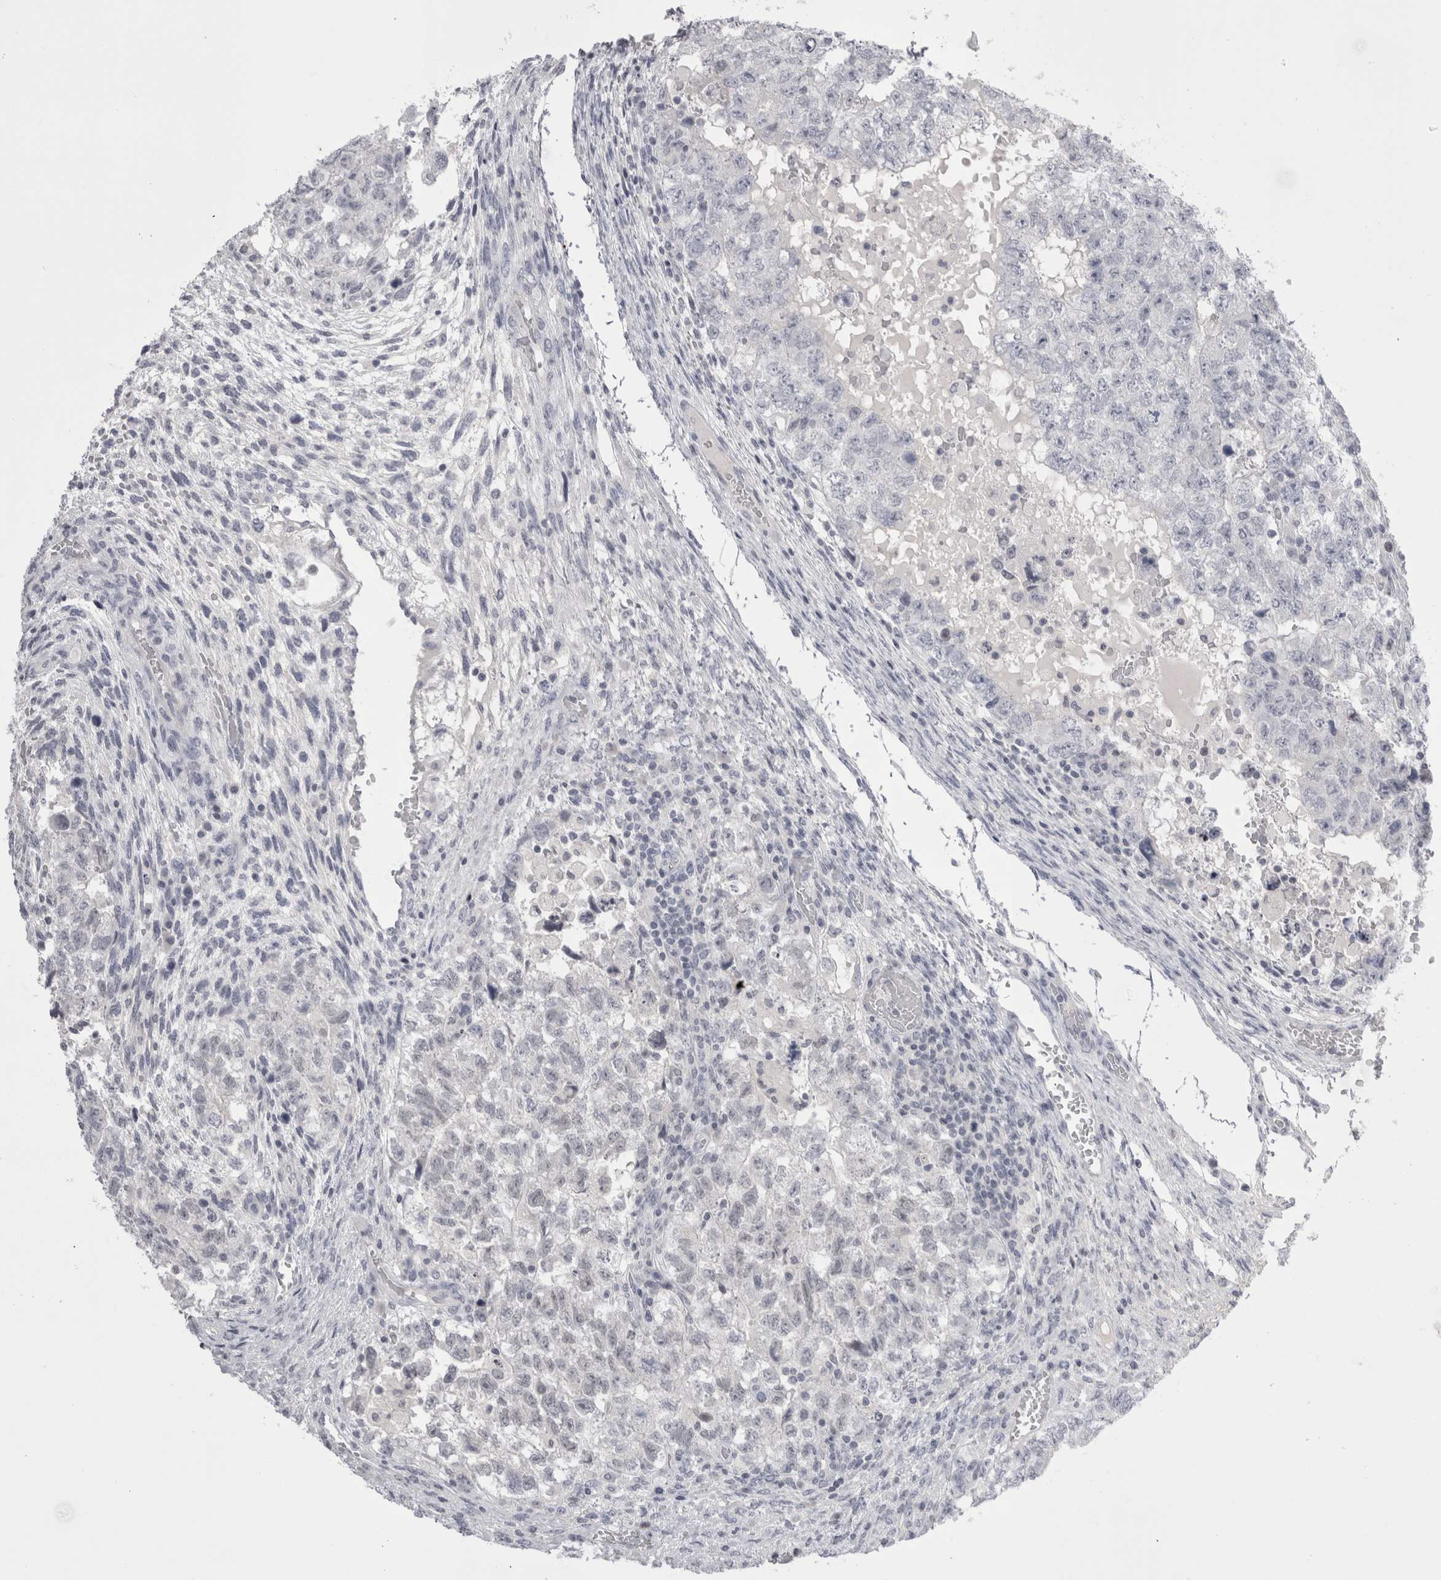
{"staining": {"intensity": "negative", "quantity": "none", "location": "none"}, "tissue": "testis cancer", "cell_type": "Tumor cells", "image_type": "cancer", "snomed": [{"axis": "morphology", "description": "Carcinoma, Embryonal, NOS"}, {"axis": "topography", "description": "Testis"}], "caption": "This micrograph is of testis cancer stained with immunohistochemistry (IHC) to label a protein in brown with the nuclei are counter-stained blue. There is no expression in tumor cells. (DAB (3,3'-diaminobenzidine) immunohistochemistry (IHC), high magnification).", "gene": "FNDC8", "patient": {"sex": "male", "age": 36}}